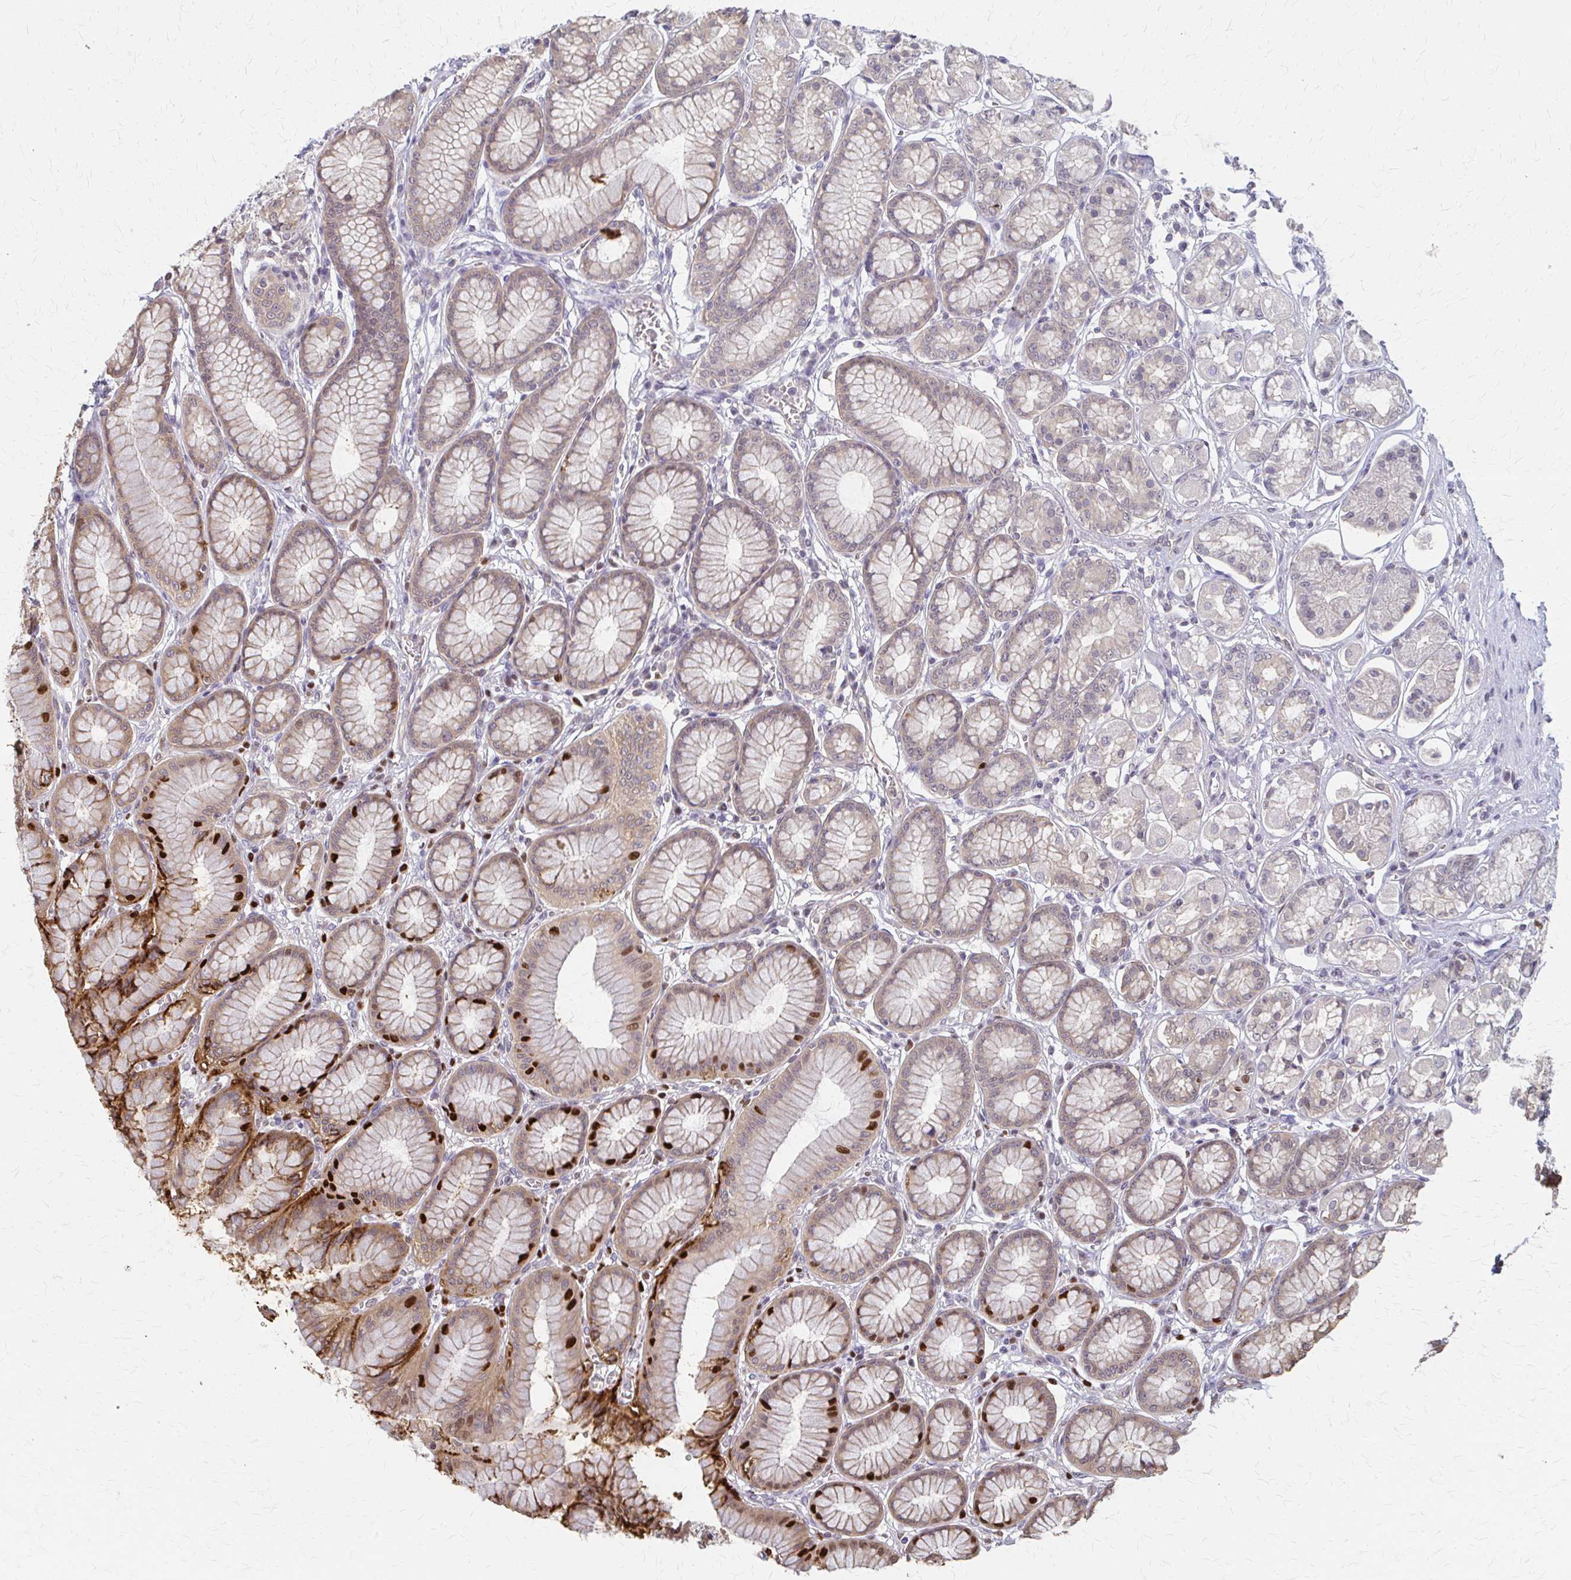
{"staining": {"intensity": "strong", "quantity": "<25%", "location": "cytoplasmic/membranous,nuclear"}, "tissue": "stomach", "cell_type": "Glandular cells", "image_type": "normal", "snomed": [{"axis": "morphology", "description": "Normal tissue, NOS"}, {"axis": "topography", "description": "Stomach"}, {"axis": "topography", "description": "Stomach, lower"}], "caption": "Immunohistochemical staining of normal stomach shows <25% levels of strong cytoplasmic/membranous,nuclear protein expression in approximately <25% of glandular cells. (IHC, brightfield microscopy, high magnification).", "gene": "RABGAP1L", "patient": {"sex": "male", "age": 76}}